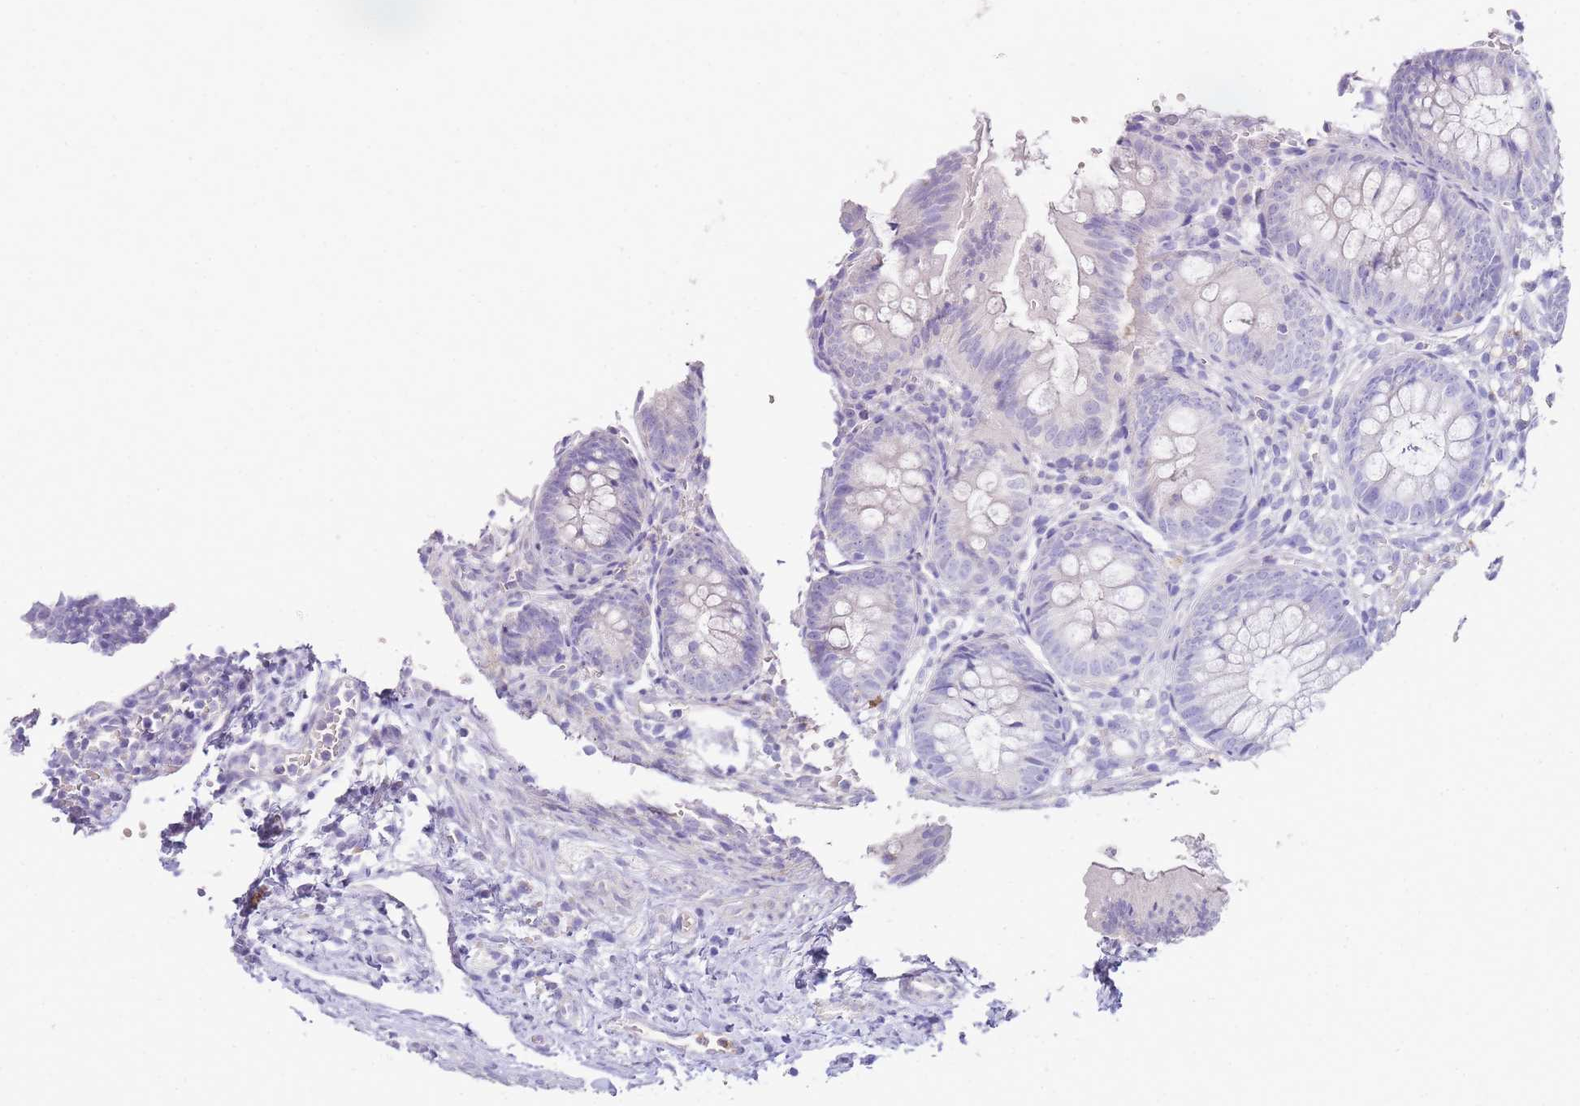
{"staining": {"intensity": "negative", "quantity": "none", "location": "none"}, "tissue": "appendix", "cell_type": "Glandular cells", "image_type": "normal", "snomed": [{"axis": "morphology", "description": "Normal tissue, NOS"}, {"axis": "topography", "description": "Appendix"}], "caption": "This histopathology image is of benign appendix stained with IHC to label a protein in brown with the nuclei are counter-stained blue. There is no staining in glandular cells.", "gene": "DPP4", "patient": {"sex": "male", "age": 1}}